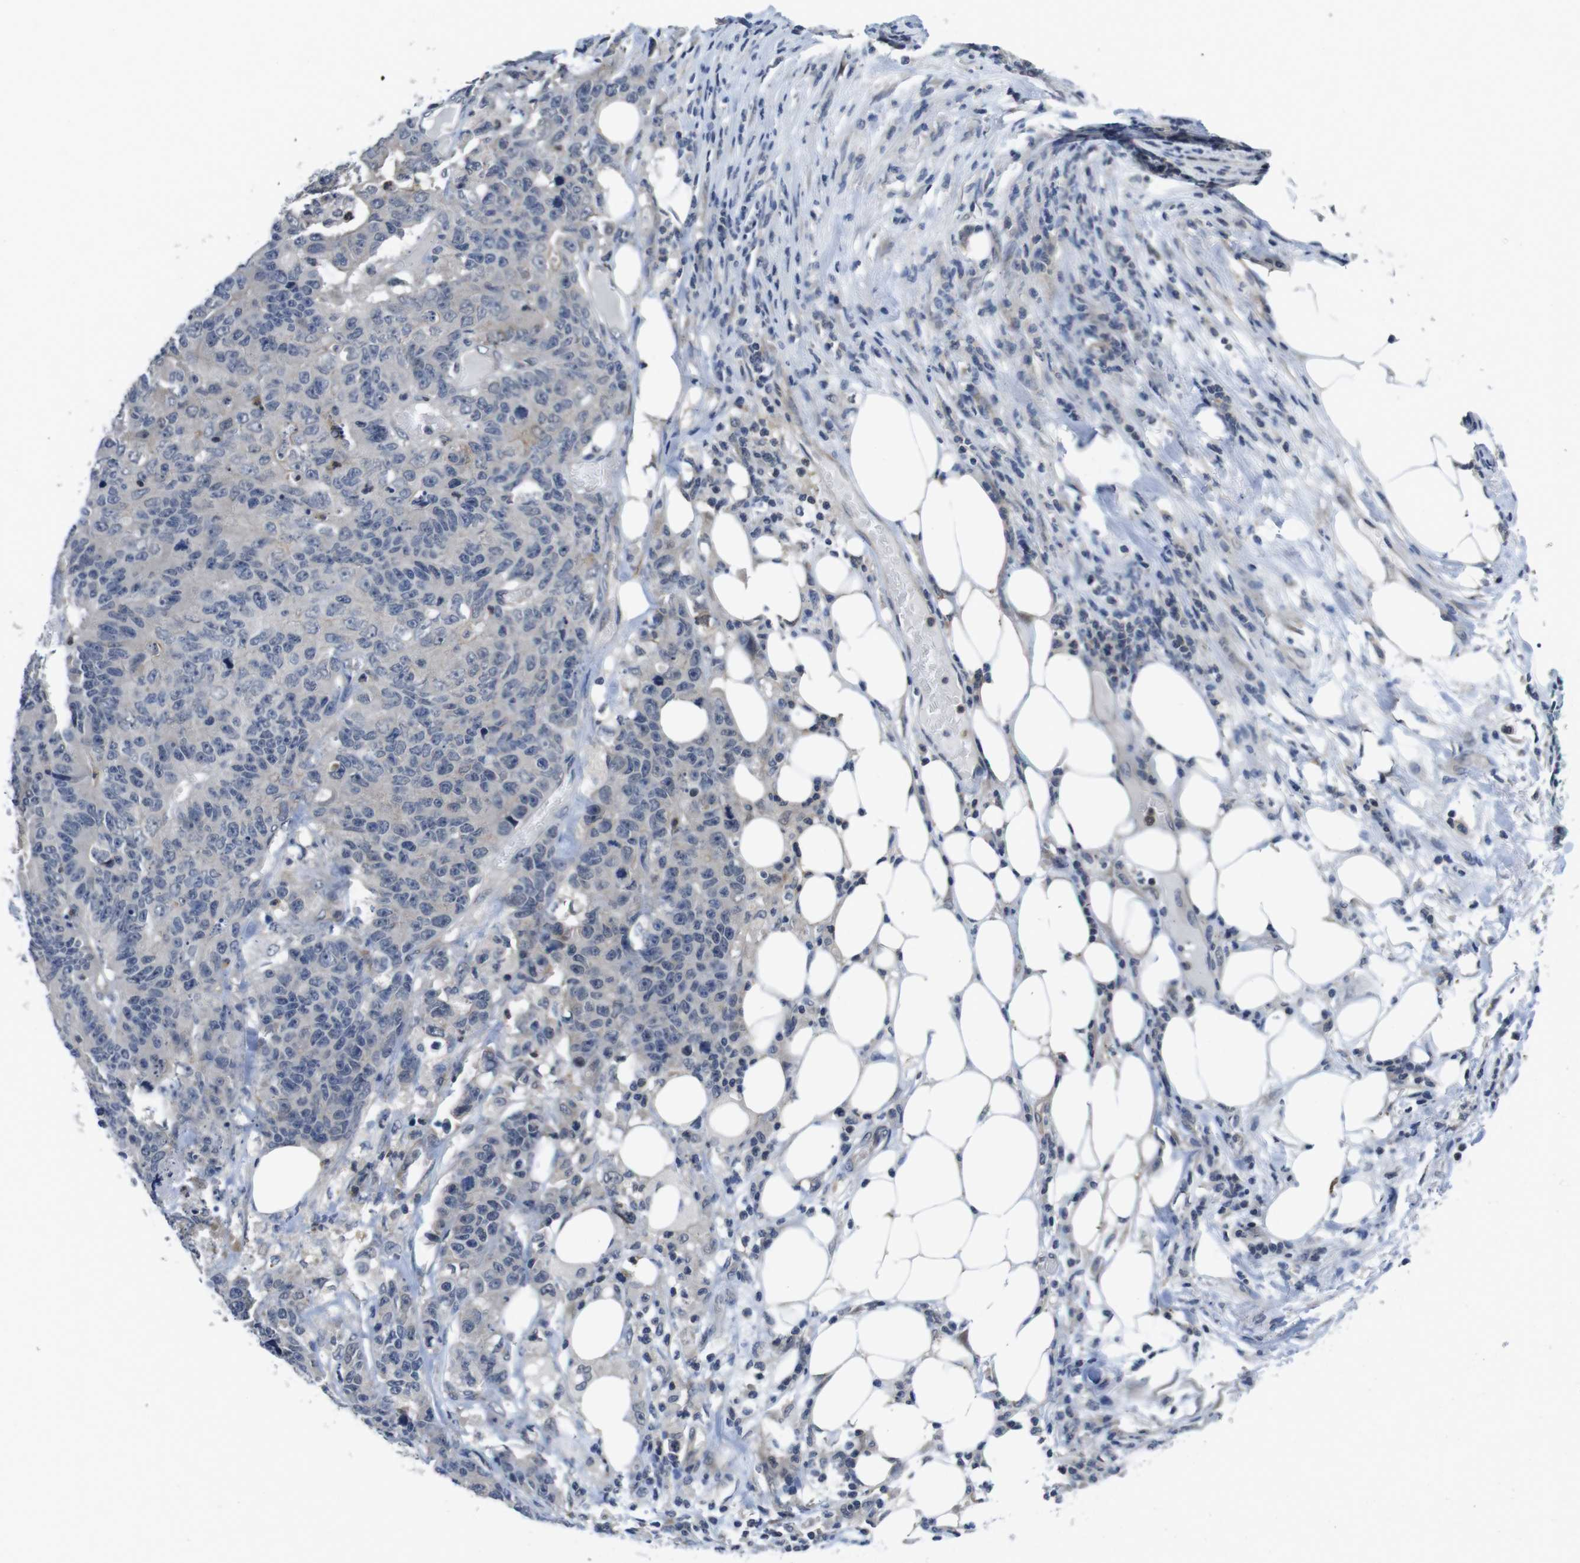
{"staining": {"intensity": "negative", "quantity": "none", "location": "none"}, "tissue": "colorectal cancer", "cell_type": "Tumor cells", "image_type": "cancer", "snomed": [{"axis": "morphology", "description": "Adenocarcinoma, NOS"}, {"axis": "topography", "description": "Colon"}], "caption": "Tumor cells are negative for brown protein staining in colorectal cancer (adenocarcinoma).", "gene": "FADD", "patient": {"sex": "female", "age": 86}}